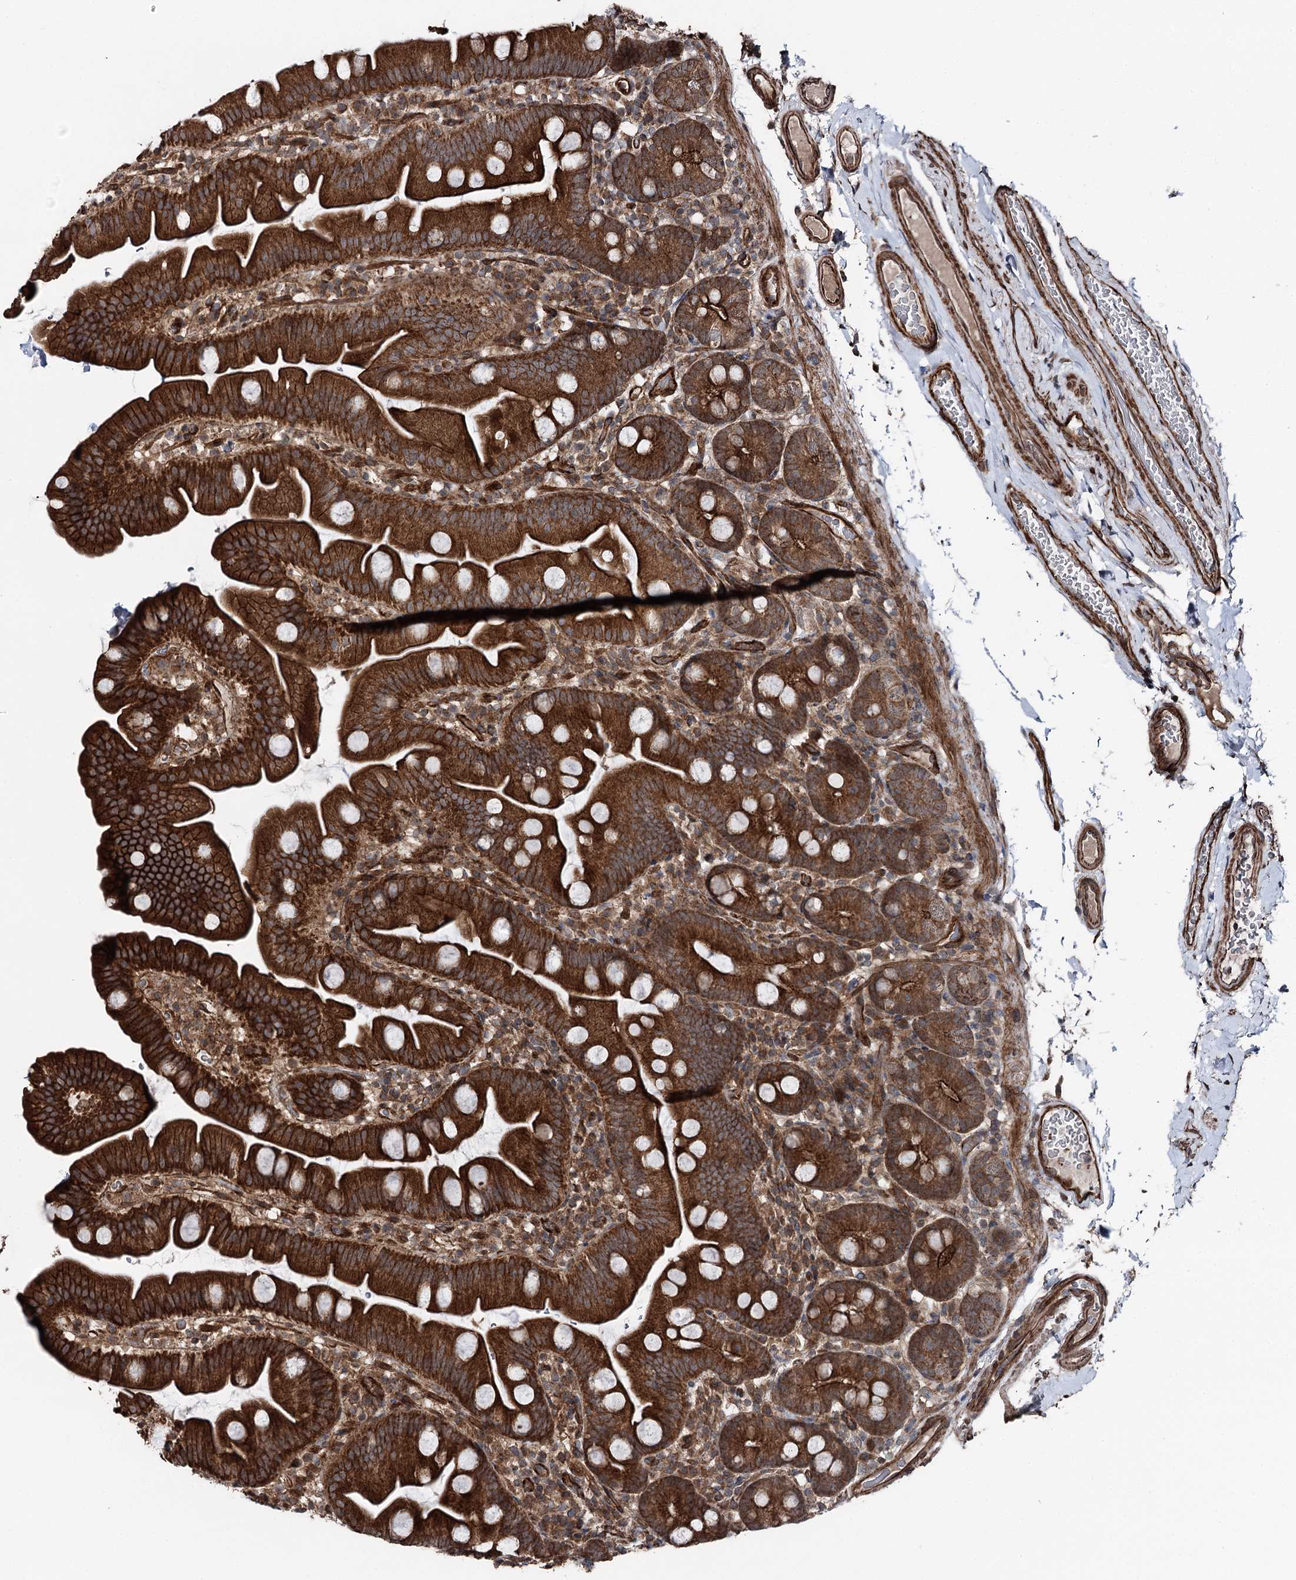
{"staining": {"intensity": "strong", "quantity": ">75%", "location": "cytoplasmic/membranous"}, "tissue": "small intestine", "cell_type": "Glandular cells", "image_type": "normal", "snomed": [{"axis": "morphology", "description": "Normal tissue, NOS"}, {"axis": "topography", "description": "Small intestine"}], "caption": "Protein staining of normal small intestine demonstrates strong cytoplasmic/membranous expression in approximately >75% of glandular cells. The protein is stained brown, and the nuclei are stained in blue (DAB IHC with brightfield microscopy, high magnification).", "gene": "ITFG2", "patient": {"sex": "female", "age": 68}}